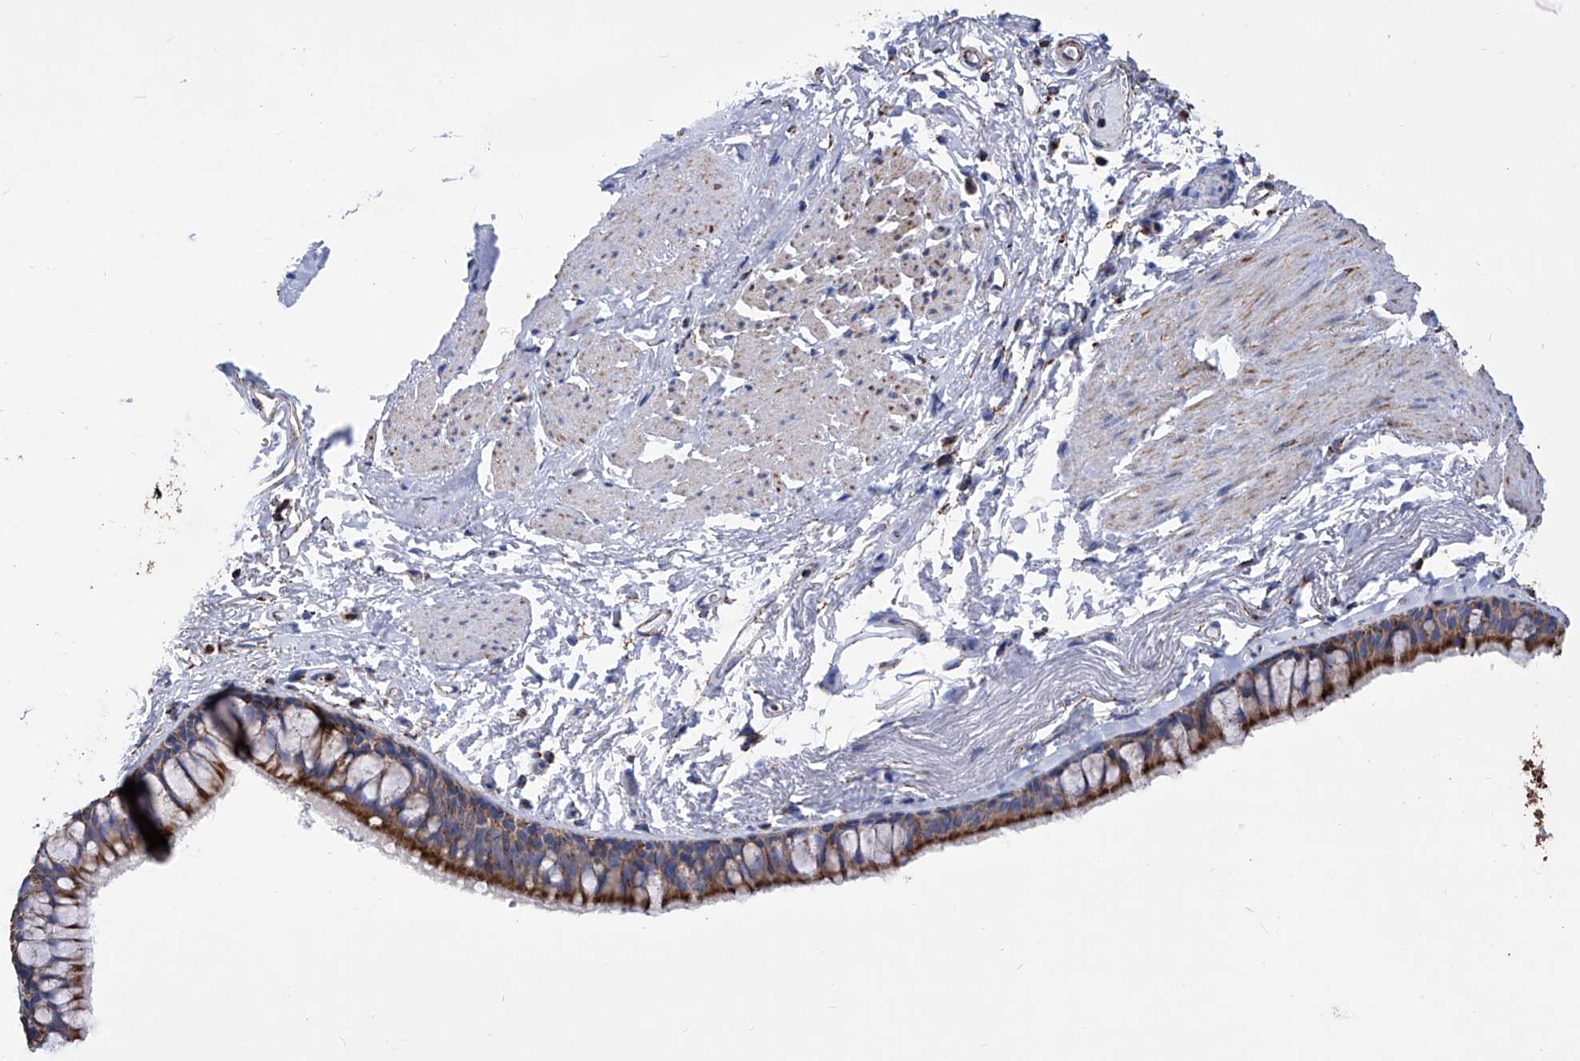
{"staining": {"intensity": "strong", "quantity": ">75%", "location": "cytoplasmic/membranous"}, "tissue": "bronchus", "cell_type": "Respiratory epithelial cells", "image_type": "normal", "snomed": [{"axis": "morphology", "description": "Normal tissue, NOS"}, {"axis": "topography", "description": "Cartilage tissue"}, {"axis": "topography", "description": "Bronchus"}], "caption": "Strong cytoplasmic/membranous positivity for a protein is appreciated in approximately >75% of respiratory epithelial cells of normal bronchus using immunohistochemistry.", "gene": "ATP5PF", "patient": {"sex": "female", "age": 73}}